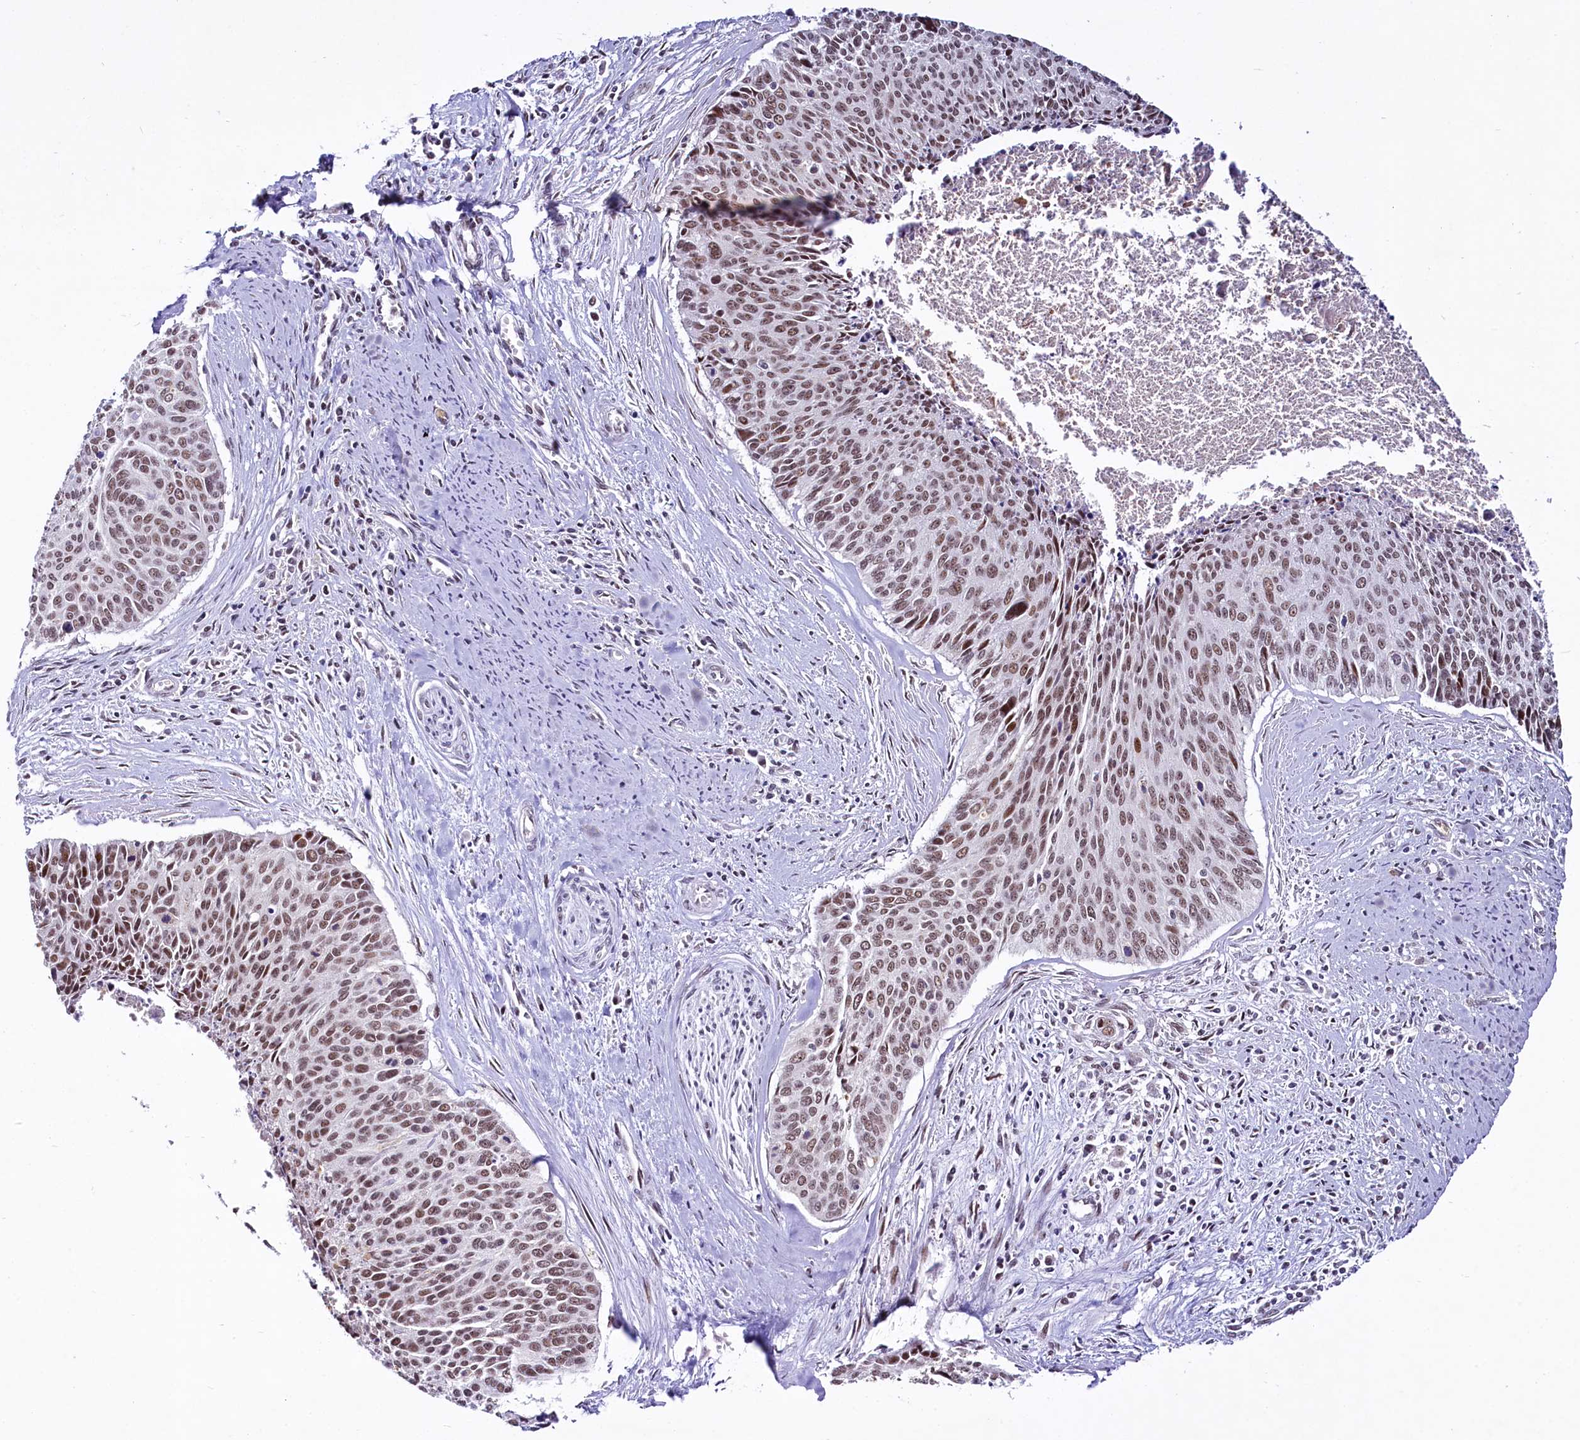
{"staining": {"intensity": "moderate", "quantity": ">75%", "location": "nuclear"}, "tissue": "cervical cancer", "cell_type": "Tumor cells", "image_type": "cancer", "snomed": [{"axis": "morphology", "description": "Squamous cell carcinoma, NOS"}, {"axis": "topography", "description": "Cervix"}], "caption": "A brown stain highlights moderate nuclear positivity of a protein in cervical squamous cell carcinoma tumor cells.", "gene": "SCAF11", "patient": {"sex": "female", "age": 55}}